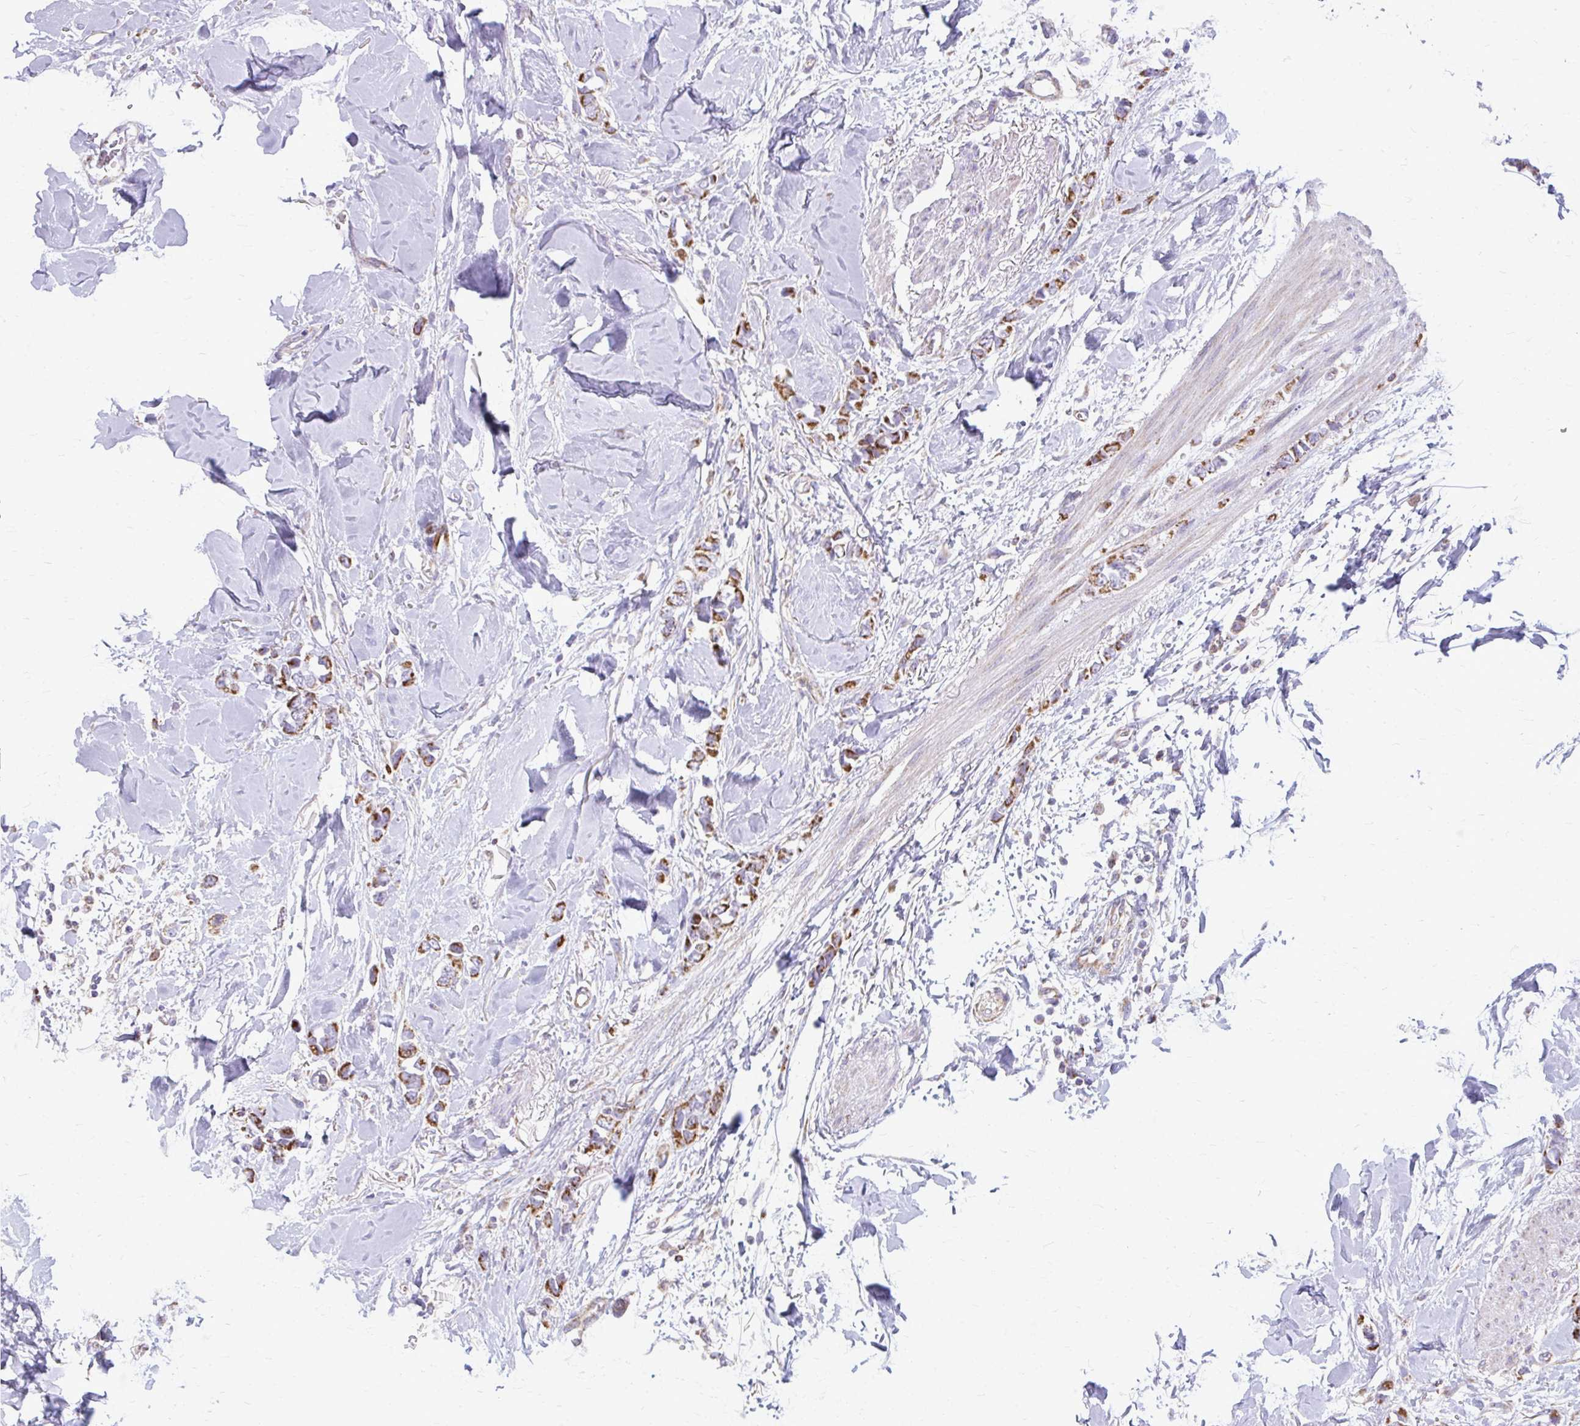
{"staining": {"intensity": "strong", "quantity": ">75%", "location": "cytoplasmic/membranous"}, "tissue": "breast cancer", "cell_type": "Tumor cells", "image_type": "cancer", "snomed": [{"axis": "morphology", "description": "Lobular carcinoma"}, {"axis": "topography", "description": "Breast"}], "caption": "Immunohistochemistry histopathology image of breast cancer stained for a protein (brown), which demonstrates high levels of strong cytoplasmic/membranous staining in about >75% of tumor cells.", "gene": "IFIT1", "patient": {"sex": "female", "age": 91}}